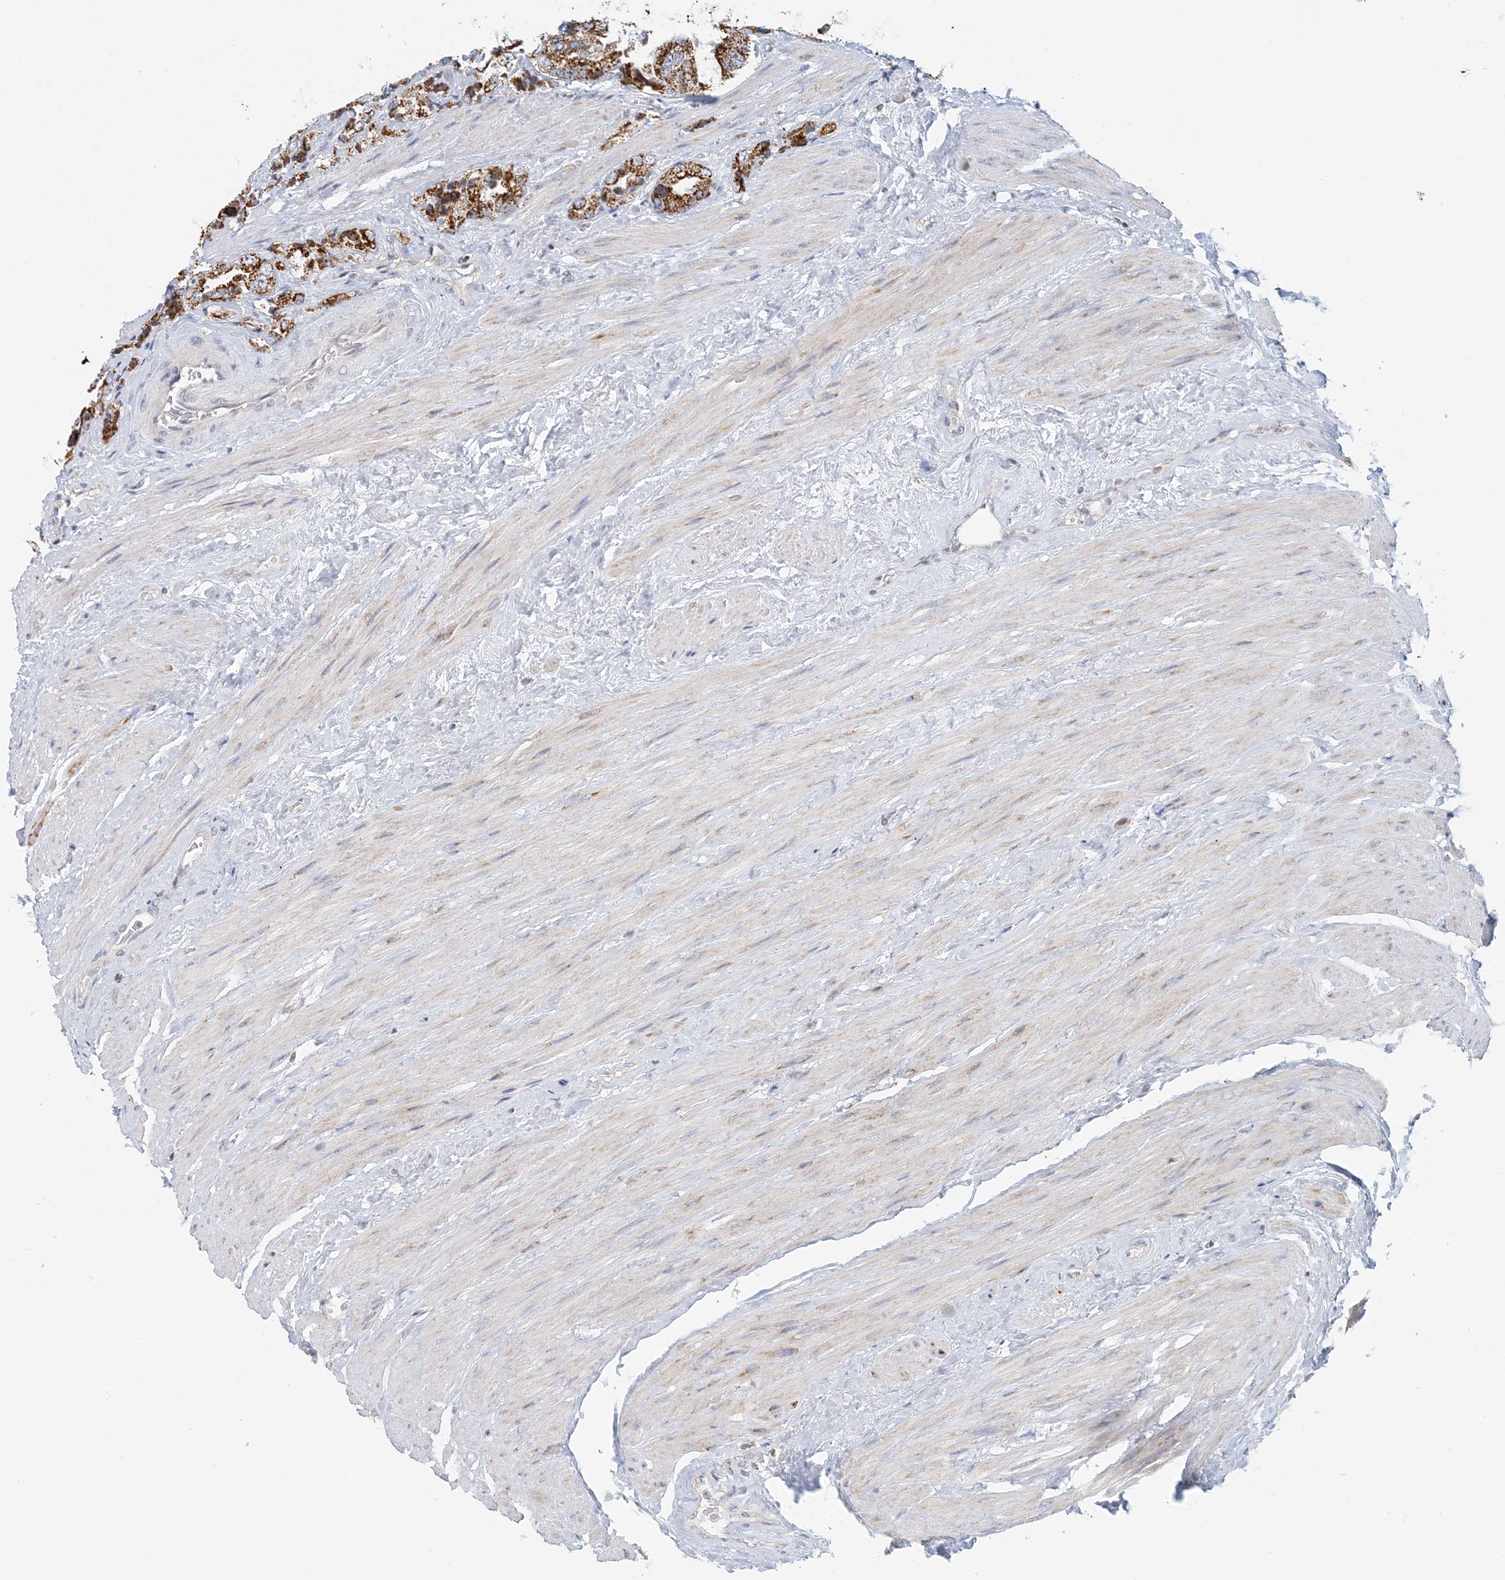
{"staining": {"intensity": "strong", "quantity": ">75%", "location": "cytoplasmic/membranous"}, "tissue": "prostate cancer", "cell_type": "Tumor cells", "image_type": "cancer", "snomed": [{"axis": "morphology", "description": "Adenocarcinoma, High grade"}, {"axis": "topography", "description": "Prostate"}], "caption": "Strong cytoplasmic/membranous staining for a protein is present in about >75% of tumor cells of prostate adenocarcinoma (high-grade) using IHC.", "gene": "BDH1", "patient": {"sex": "male", "age": 61}}